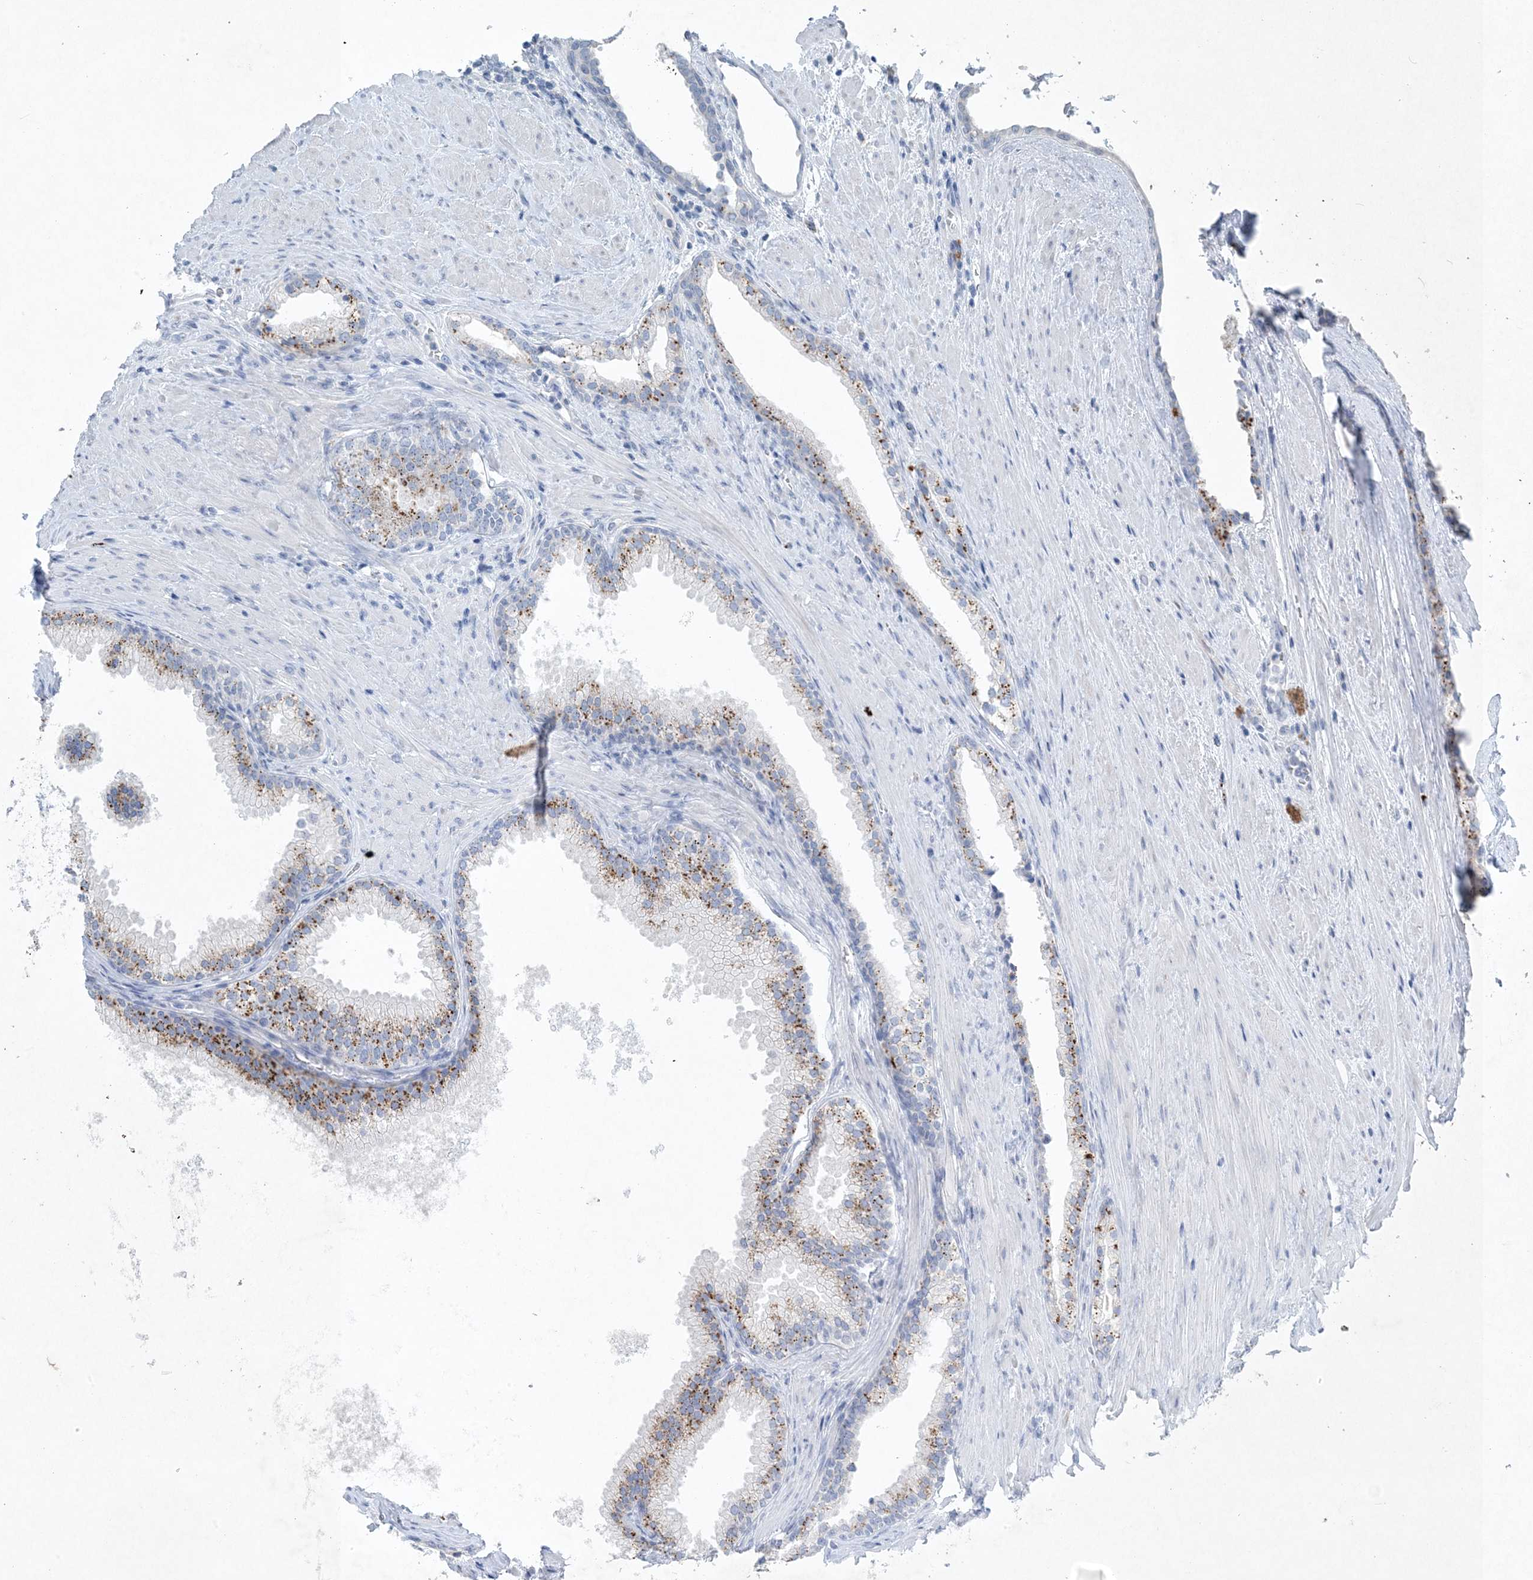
{"staining": {"intensity": "moderate", "quantity": "<25%", "location": "cytoplasmic/membranous"}, "tissue": "prostate", "cell_type": "Glandular cells", "image_type": "normal", "snomed": [{"axis": "morphology", "description": "Normal tissue, NOS"}, {"axis": "topography", "description": "Prostate"}], "caption": "Unremarkable prostate demonstrates moderate cytoplasmic/membranous positivity in about <25% of glandular cells, visualized by immunohistochemistry.", "gene": "GABRG1", "patient": {"sex": "male", "age": 76}}